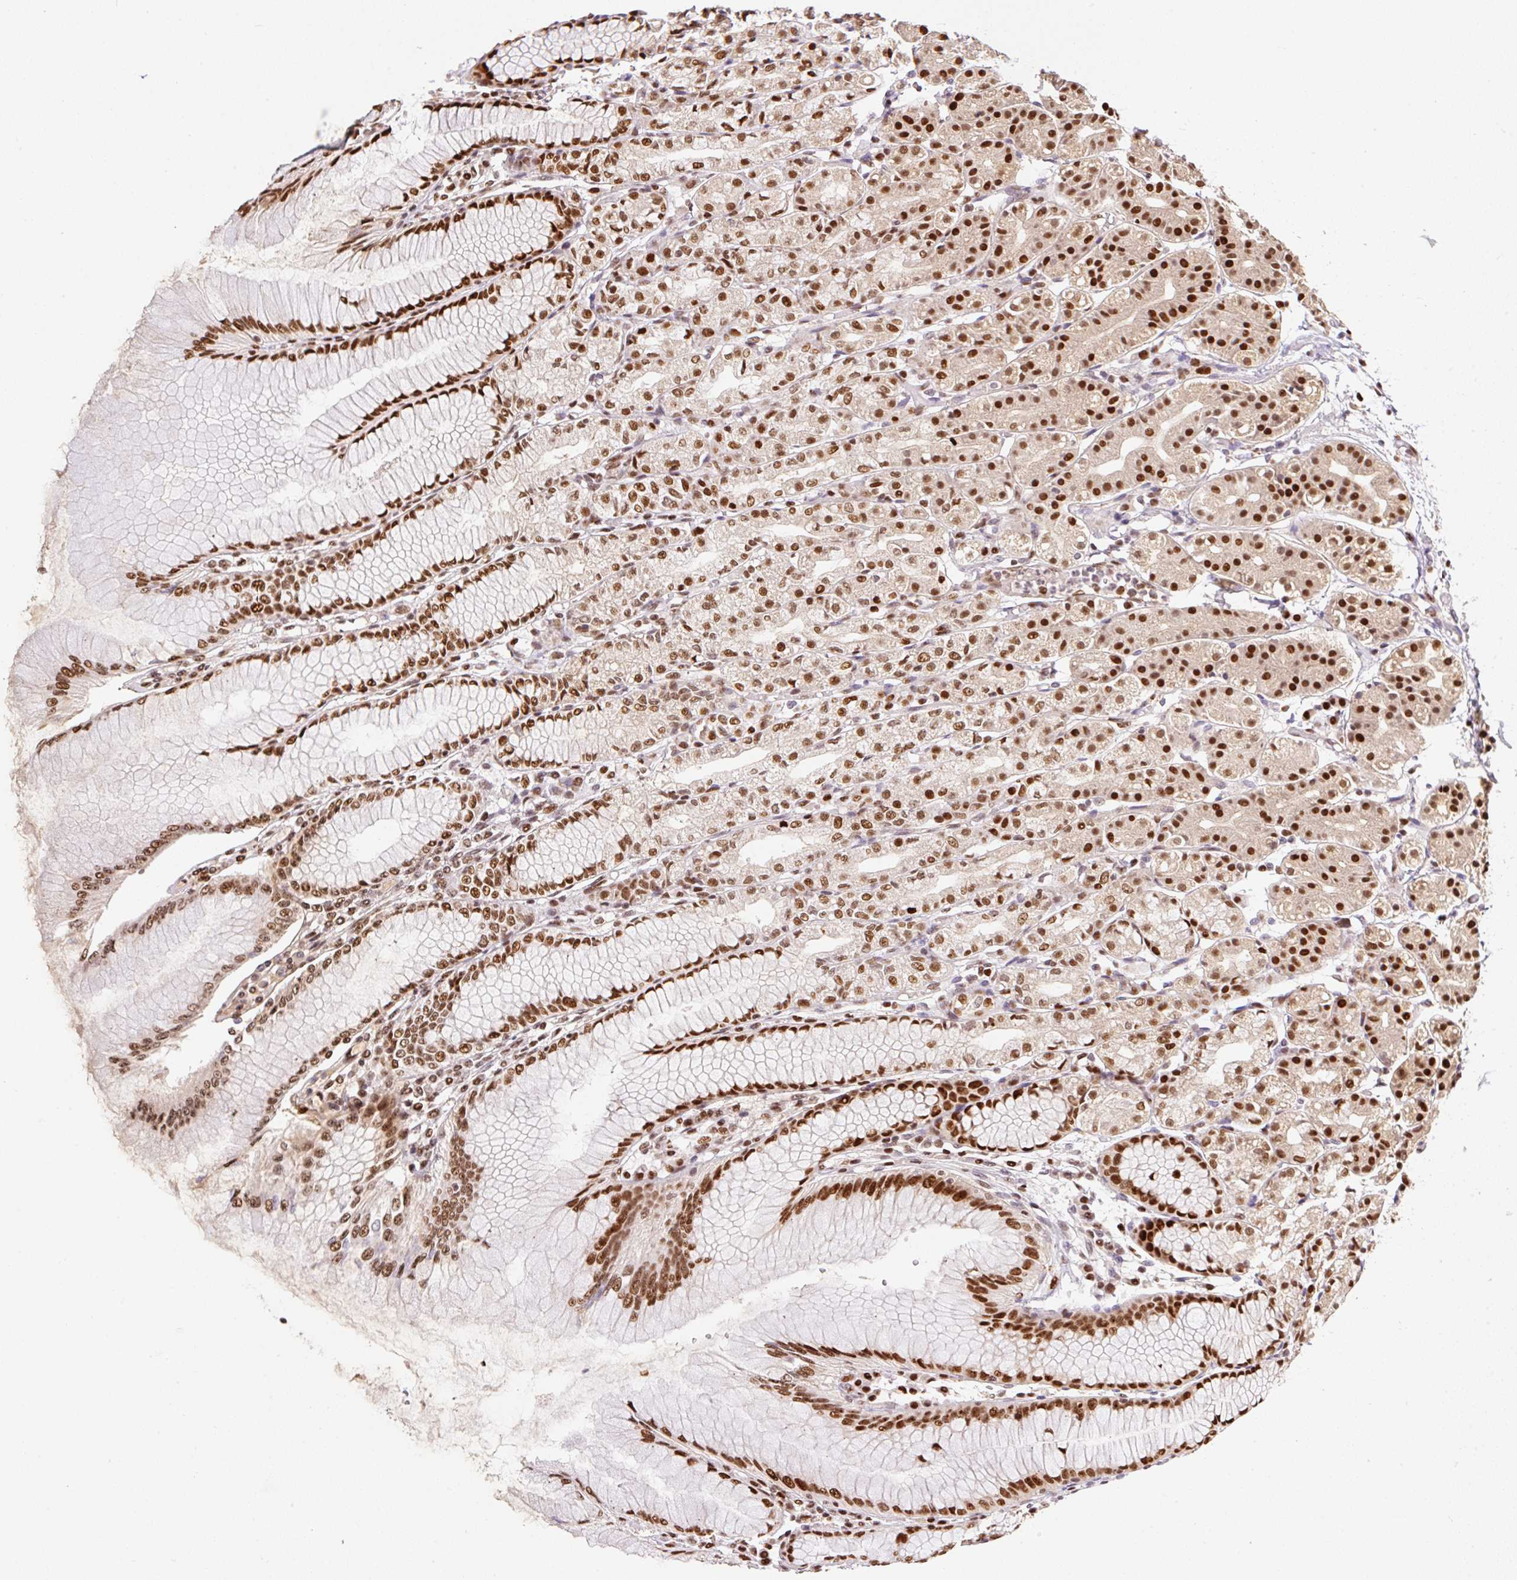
{"staining": {"intensity": "strong", "quantity": ">75%", "location": "nuclear"}, "tissue": "stomach", "cell_type": "Glandular cells", "image_type": "normal", "snomed": [{"axis": "morphology", "description": "Normal tissue, NOS"}, {"axis": "topography", "description": "Stomach"}], "caption": "Stomach stained with immunohistochemistry shows strong nuclear positivity in approximately >75% of glandular cells. (brown staining indicates protein expression, while blue staining denotes nuclei).", "gene": "GPR139", "patient": {"sex": "female", "age": 57}}